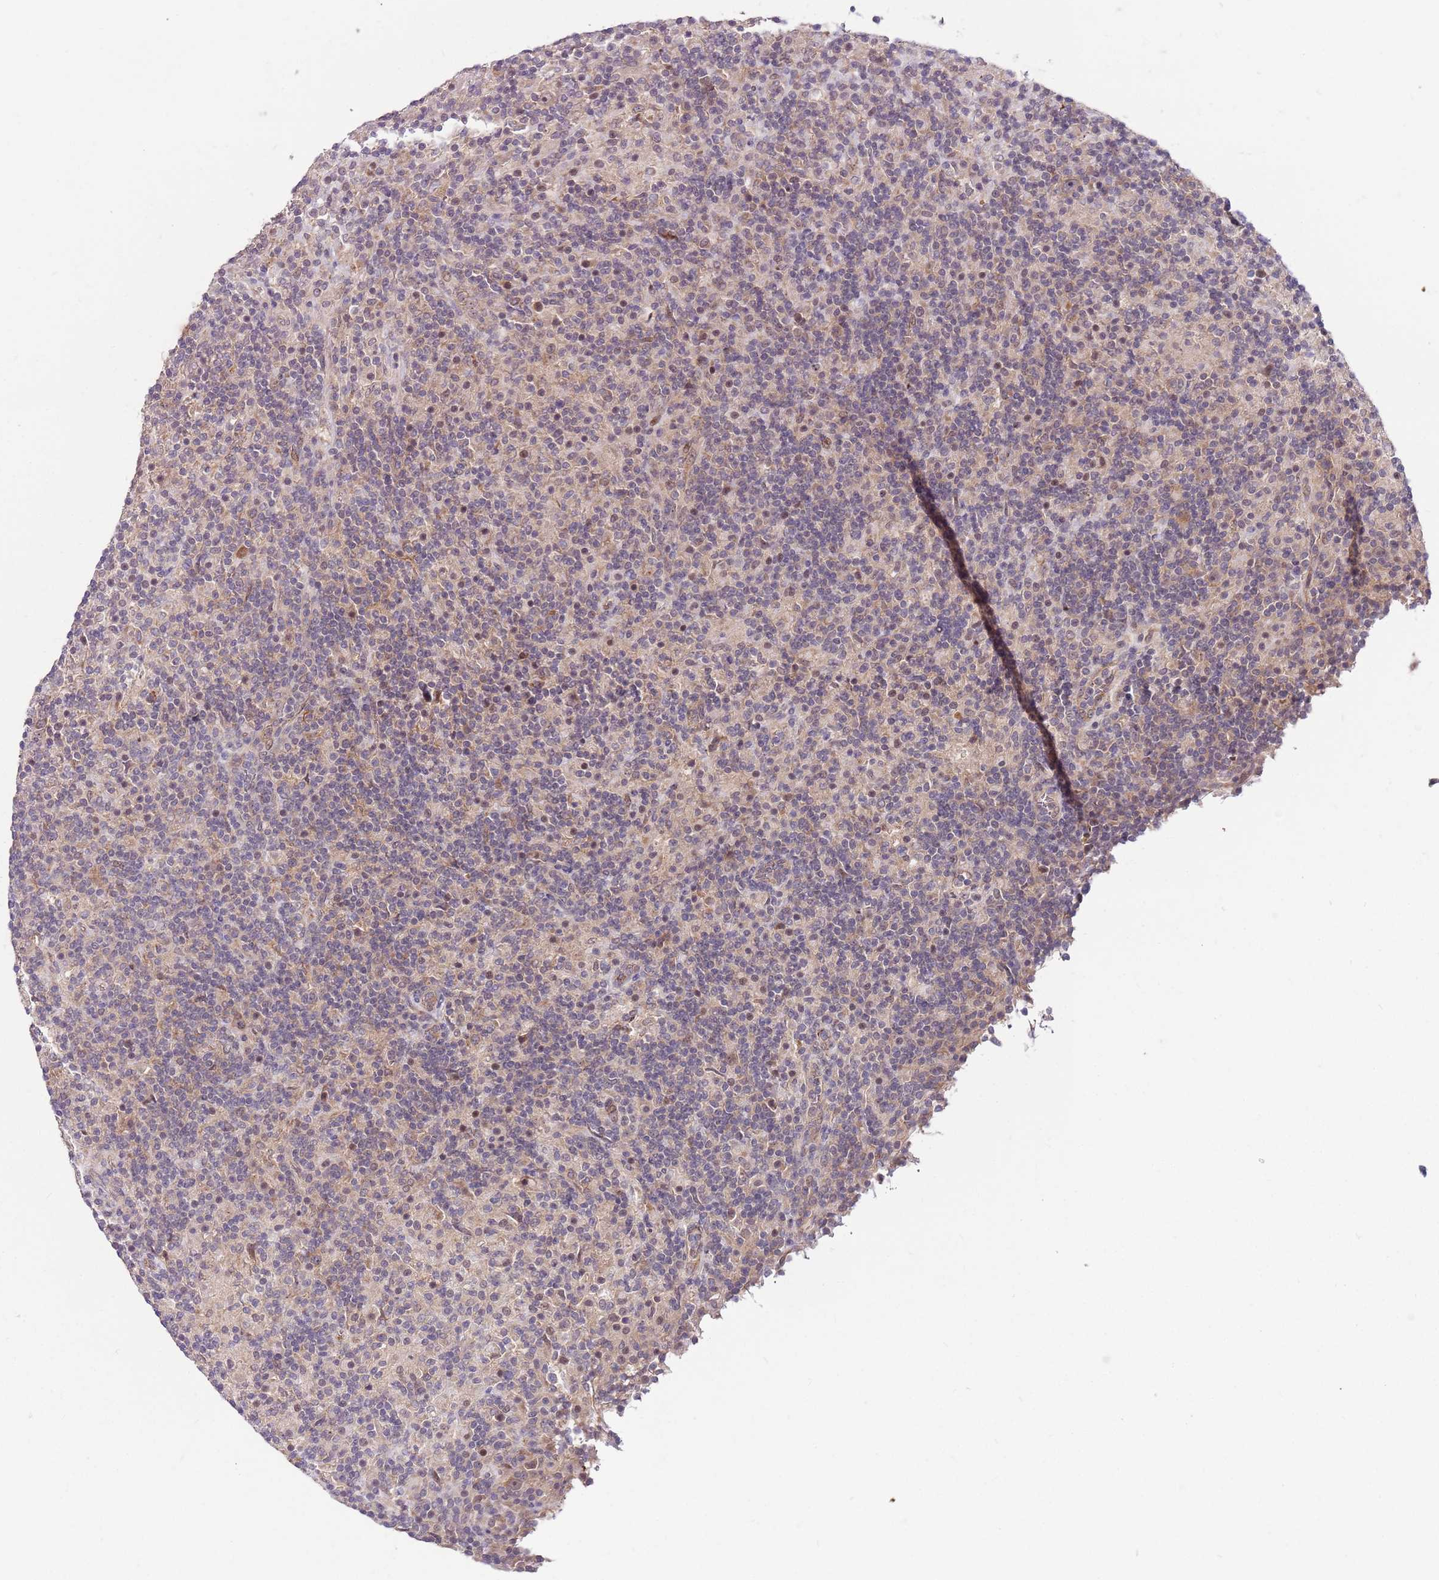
{"staining": {"intensity": "weak", "quantity": ">75%", "location": "cytoplasmic/membranous"}, "tissue": "lymphoma", "cell_type": "Tumor cells", "image_type": "cancer", "snomed": [{"axis": "morphology", "description": "Hodgkin's disease, NOS"}, {"axis": "topography", "description": "Lymph node"}], "caption": "This micrograph demonstrates immunohistochemistry staining of human Hodgkin's disease, with low weak cytoplasmic/membranous staining in approximately >75% of tumor cells.", "gene": "FBXL22", "patient": {"sex": "male", "age": 70}}